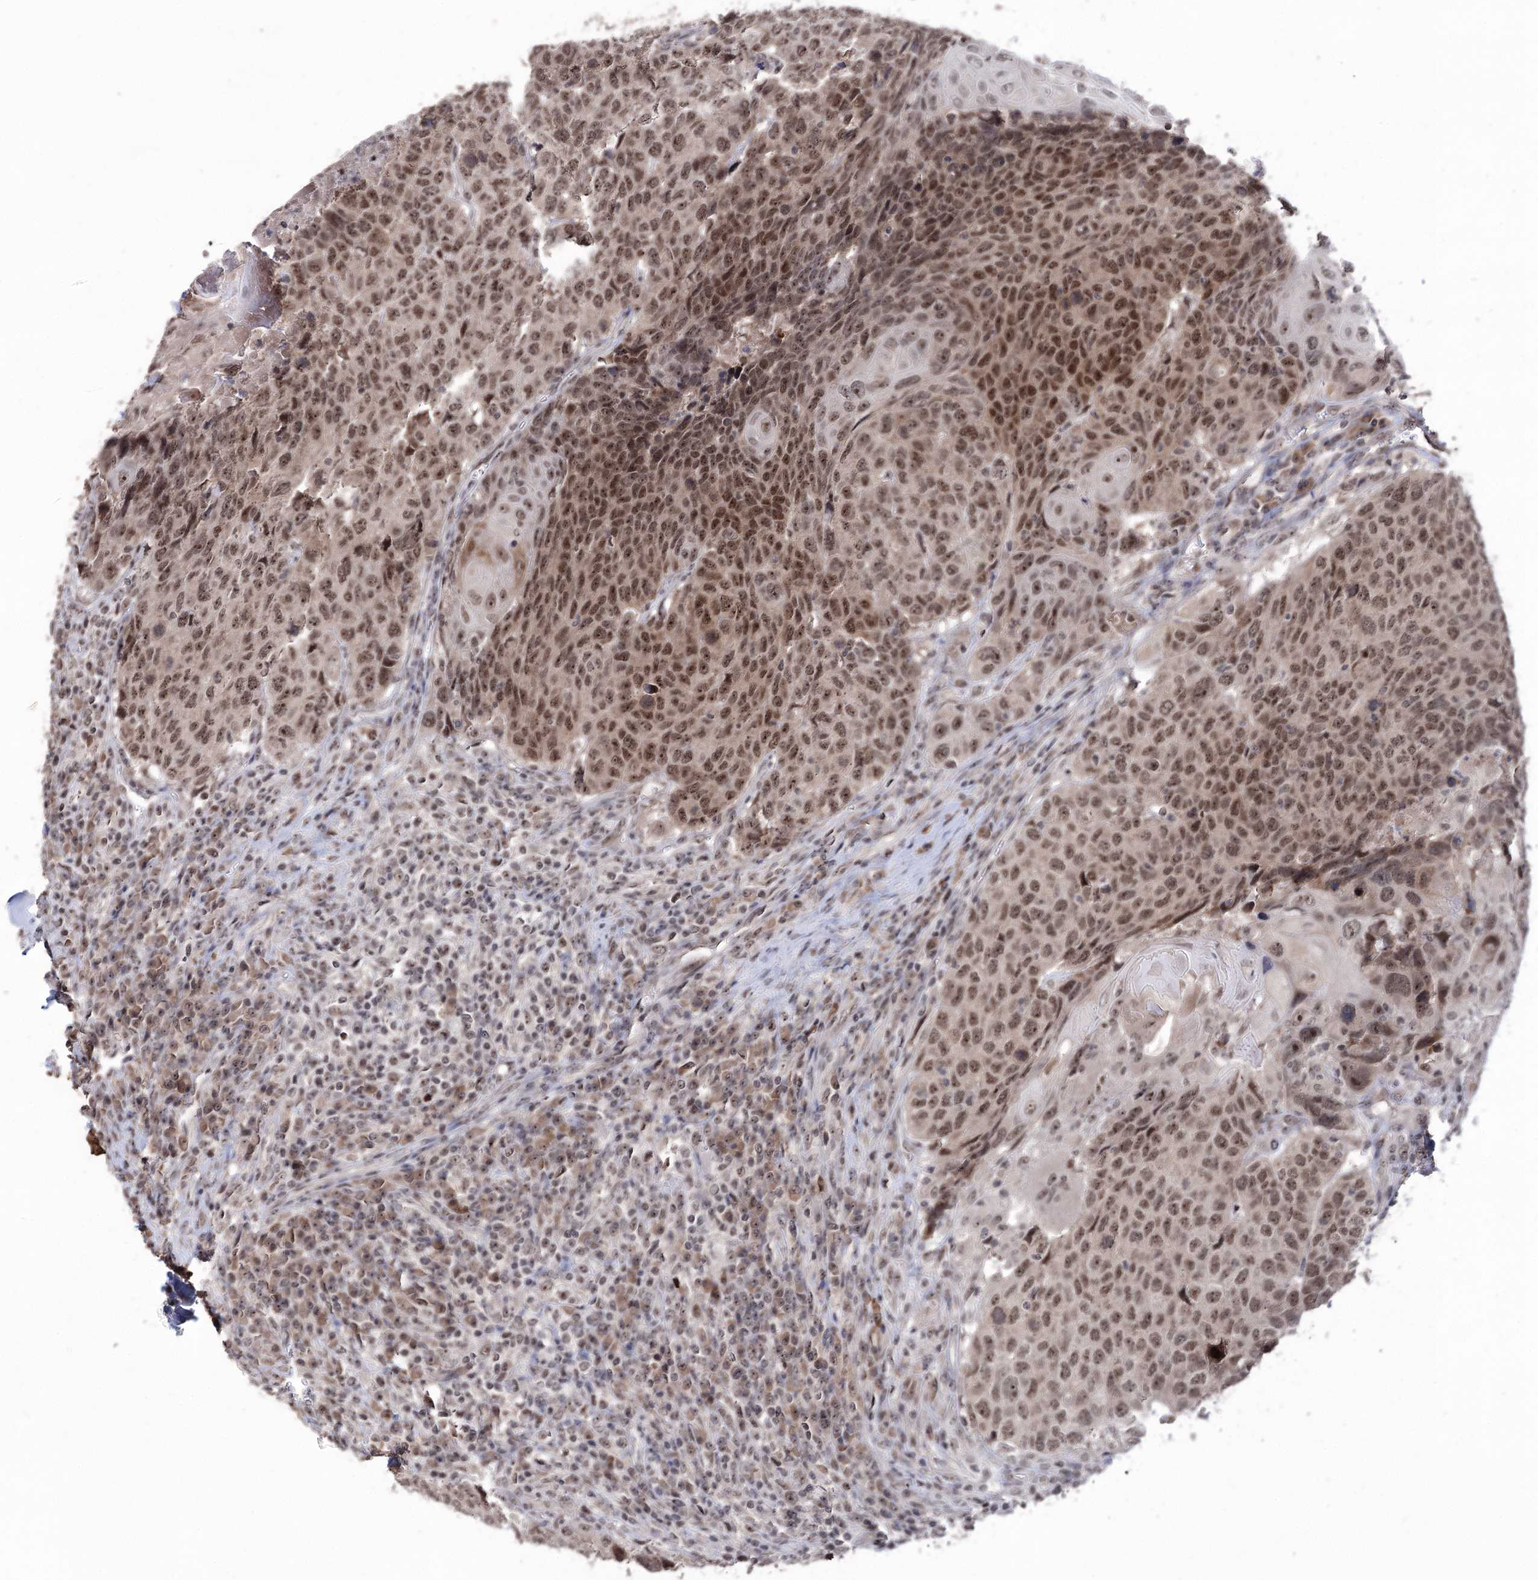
{"staining": {"intensity": "moderate", "quantity": ">75%", "location": "nuclear"}, "tissue": "head and neck cancer", "cell_type": "Tumor cells", "image_type": "cancer", "snomed": [{"axis": "morphology", "description": "Squamous cell carcinoma, NOS"}, {"axis": "topography", "description": "Head-Neck"}], "caption": "Immunohistochemical staining of human squamous cell carcinoma (head and neck) reveals medium levels of moderate nuclear protein expression in about >75% of tumor cells.", "gene": "VGLL4", "patient": {"sex": "male", "age": 66}}